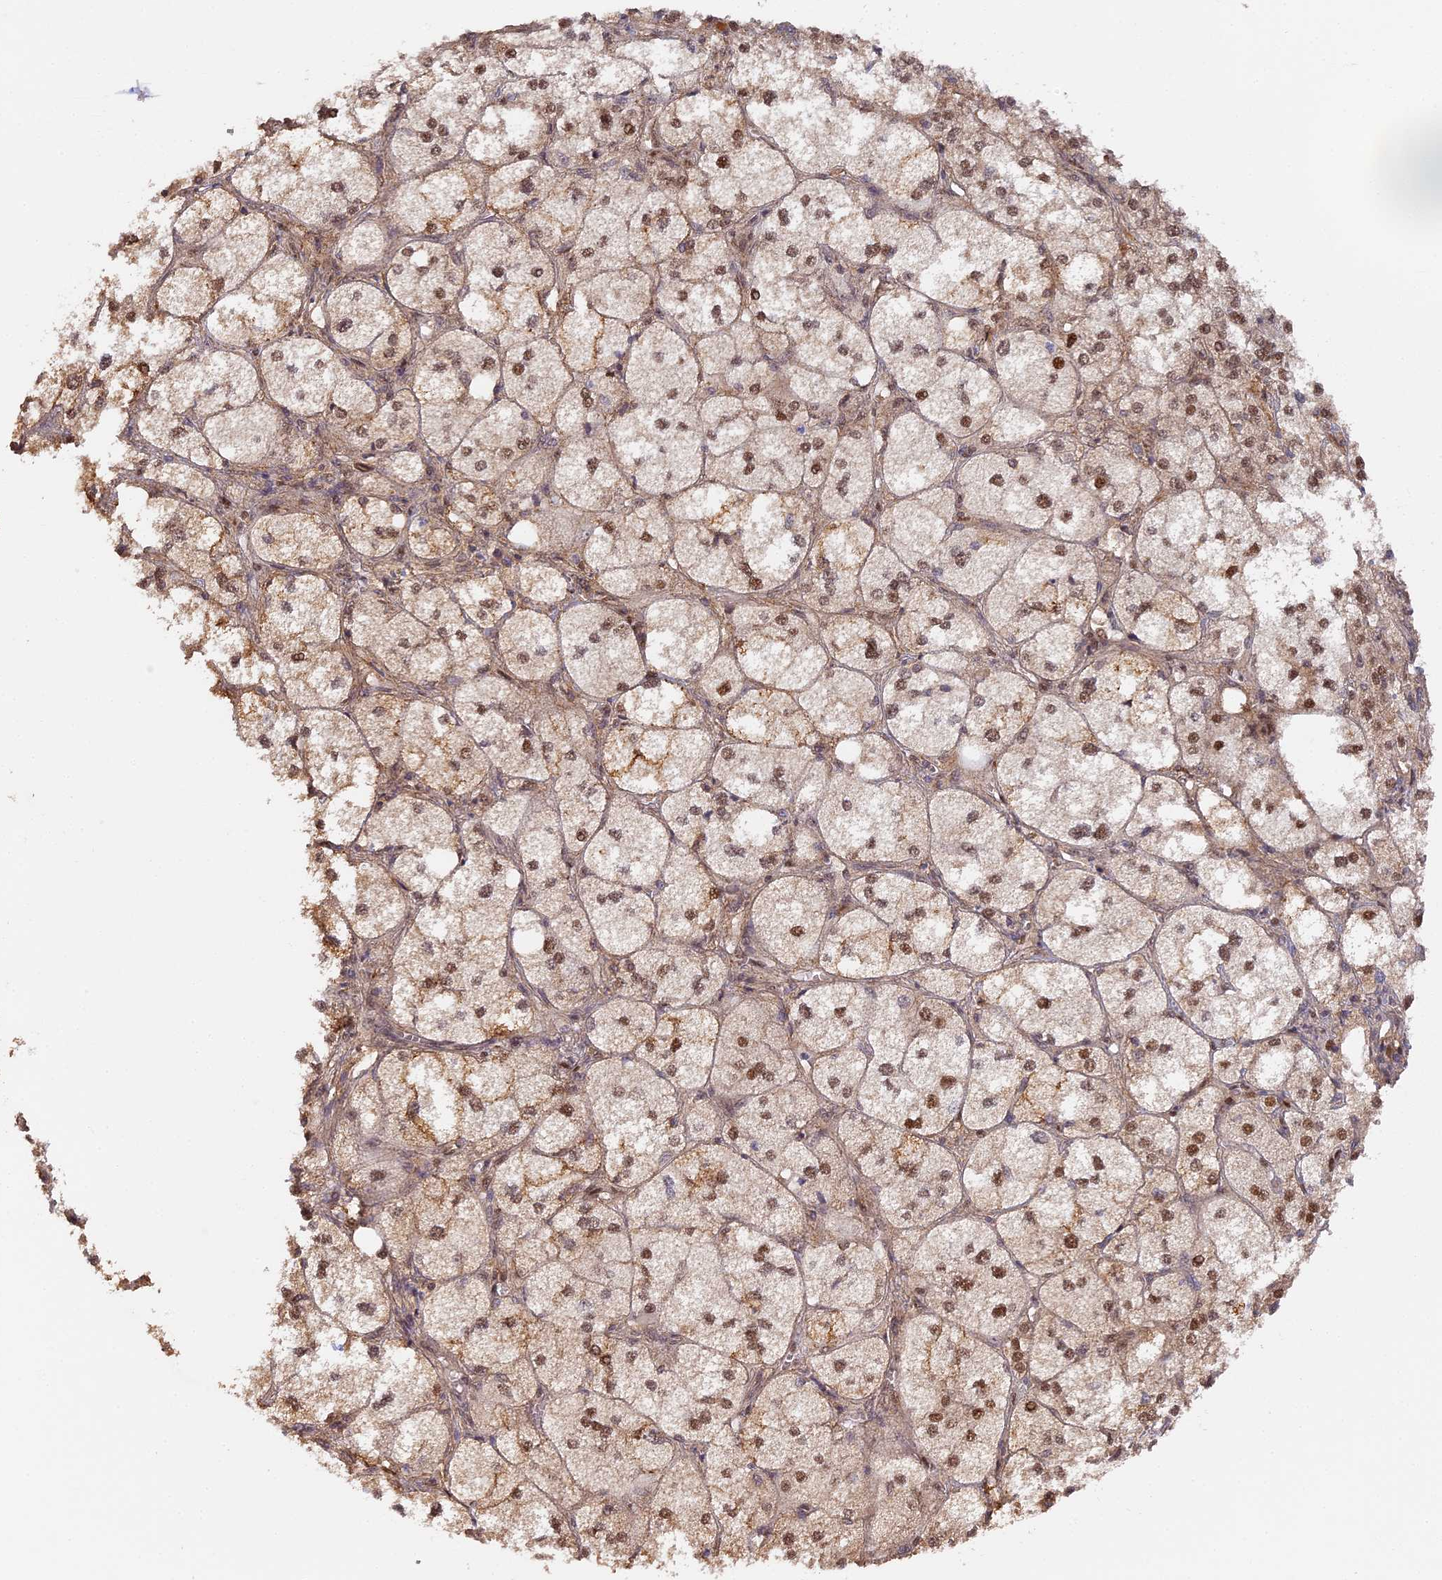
{"staining": {"intensity": "strong", "quantity": ">75%", "location": "cytoplasmic/membranous,nuclear"}, "tissue": "adrenal gland", "cell_type": "Glandular cells", "image_type": "normal", "snomed": [{"axis": "morphology", "description": "Normal tissue, NOS"}, {"axis": "topography", "description": "Adrenal gland"}], "caption": "Adrenal gland stained with a brown dye shows strong cytoplasmic/membranous,nuclear positive expression in approximately >75% of glandular cells.", "gene": "MYBL2", "patient": {"sex": "female", "age": 61}}